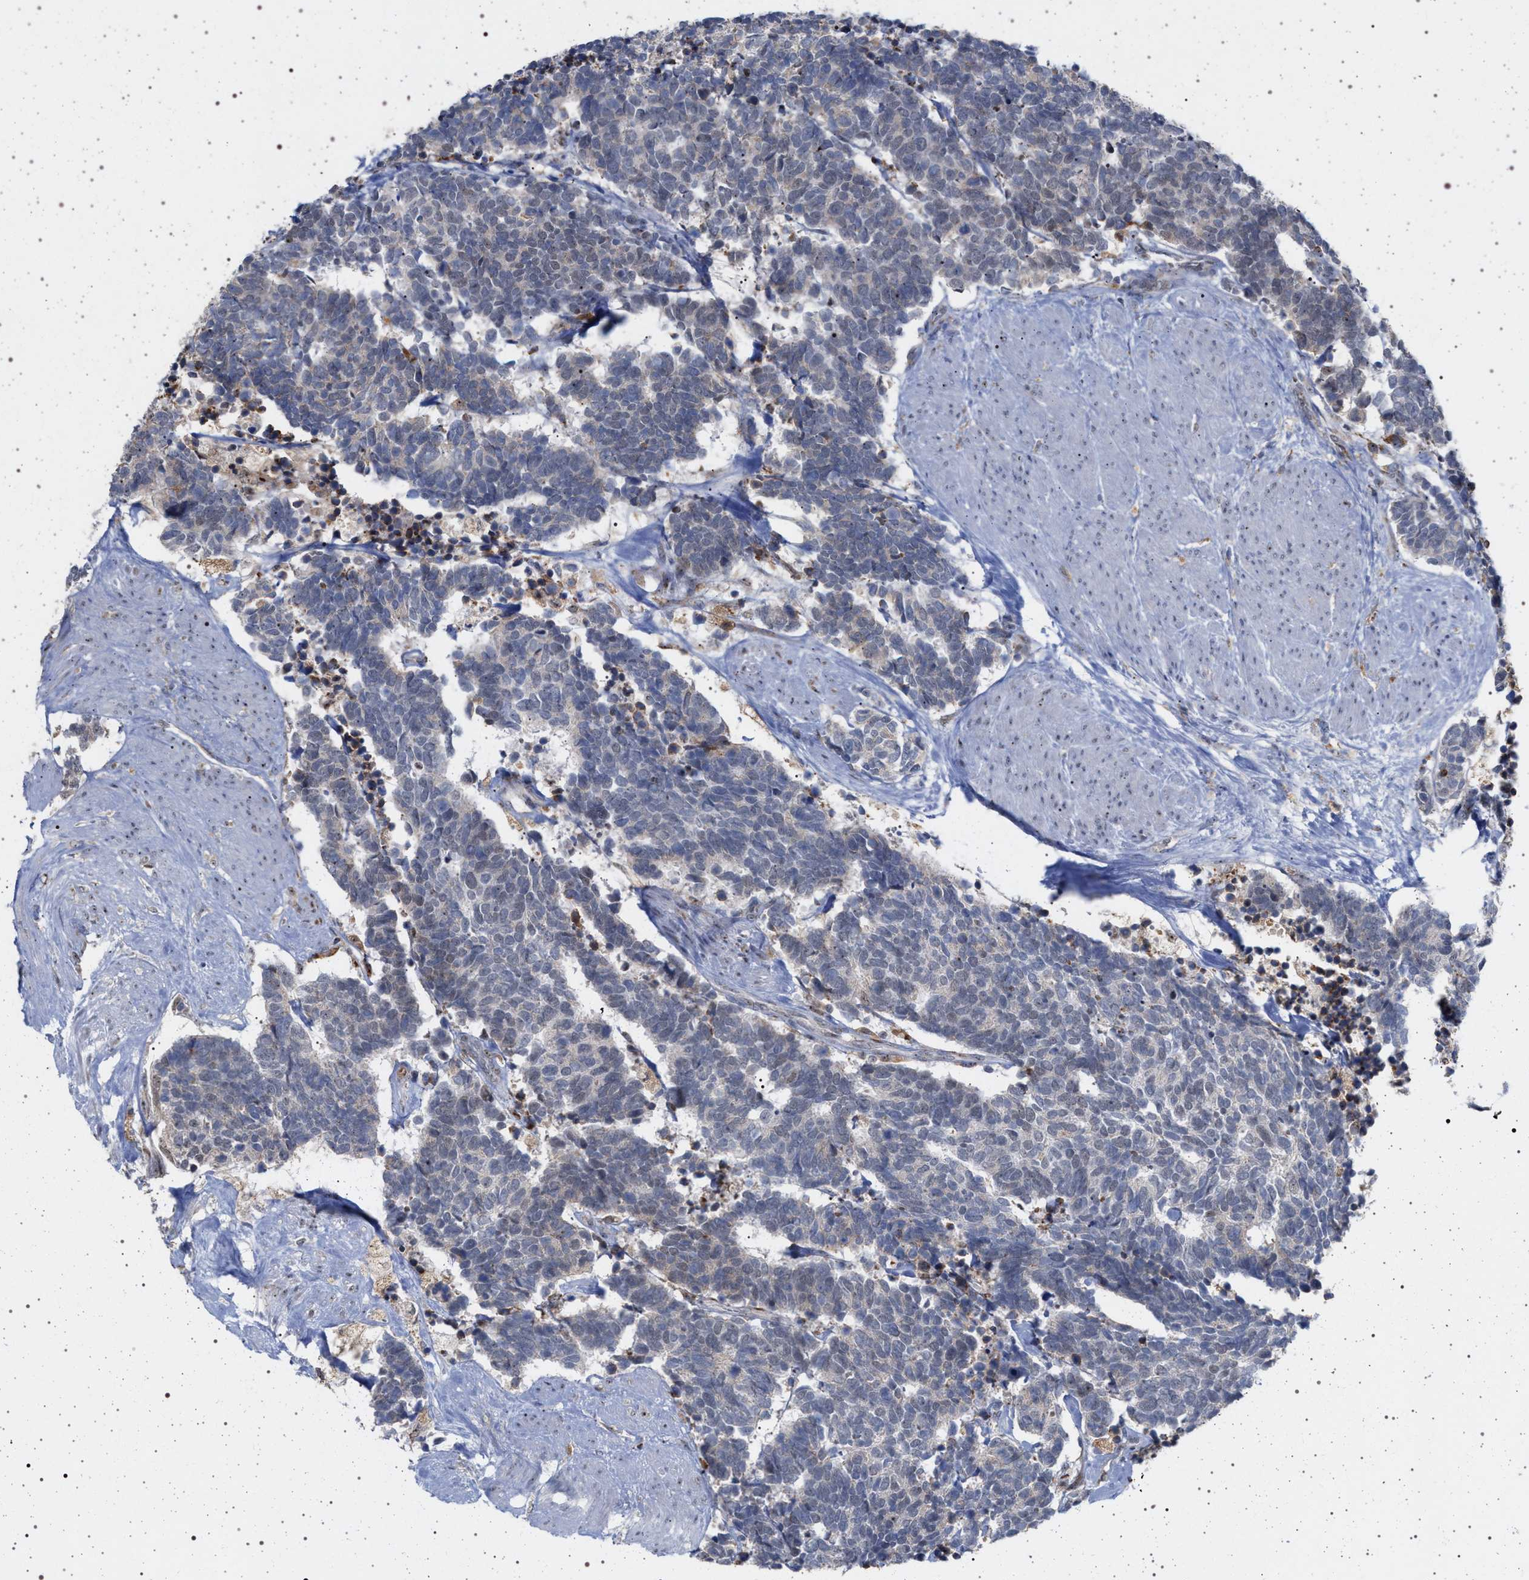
{"staining": {"intensity": "weak", "quantity": "<25%", "location": "cytoplasmic/membranous"}, "tissue": "carcinoid", "cell_type": "Tumor cells", "image_type": "cancer", "snomed": [{"axis": "morphology", "description": "Carcinoma, NOS"}, {"axis": "morphology", "description": "Carcinoid, malignant, NOS"}, {"axis": "topography", "description": "Urinary bladder"}], "caption": "Immunohistochemical staining of carcinoma shows no significant expression in tumor cells.", "gene": "ELAC2", "patient": {"sex": "male", "age": 57}}